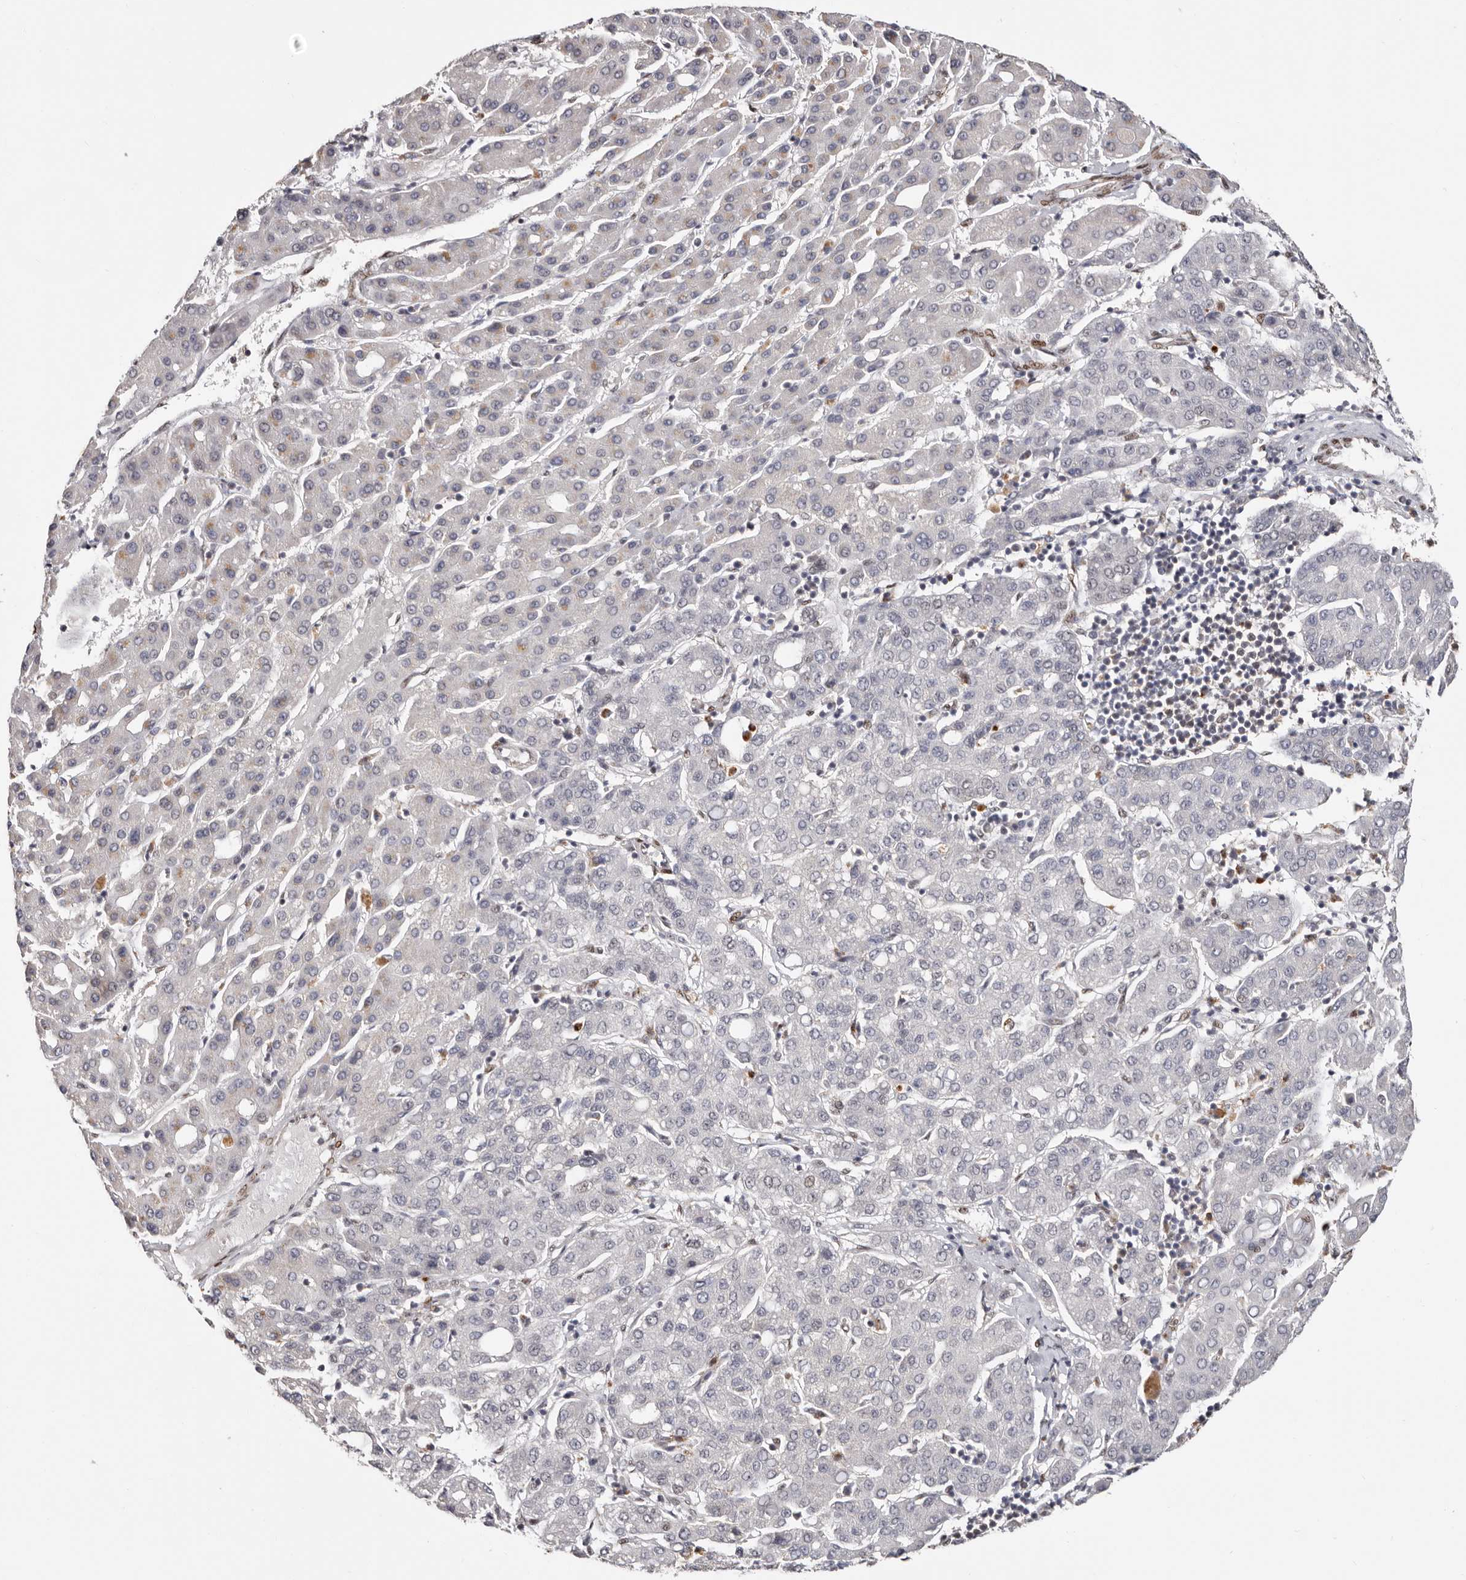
{"staining": {"intensity": "negative", "quantity": "none", "location": "none"}, "tissue": "liver cancer", "cell_type": "Tumor cells", "image_type": "cancer", "snomed": [{"axis": "morphology", "description": "Carcinoma, Hepatocellular, NOS"}, {"axis": "topography", "description": "Liver"}], "caption": "The immunohistochemistry (IHC) photomicrograph has no significant positivity in tumor cells of liver cancer (hepatocellular carcinoma) tissue.", "gene": "SMAD7", "patient": {"sex": "male", "age": 65}}